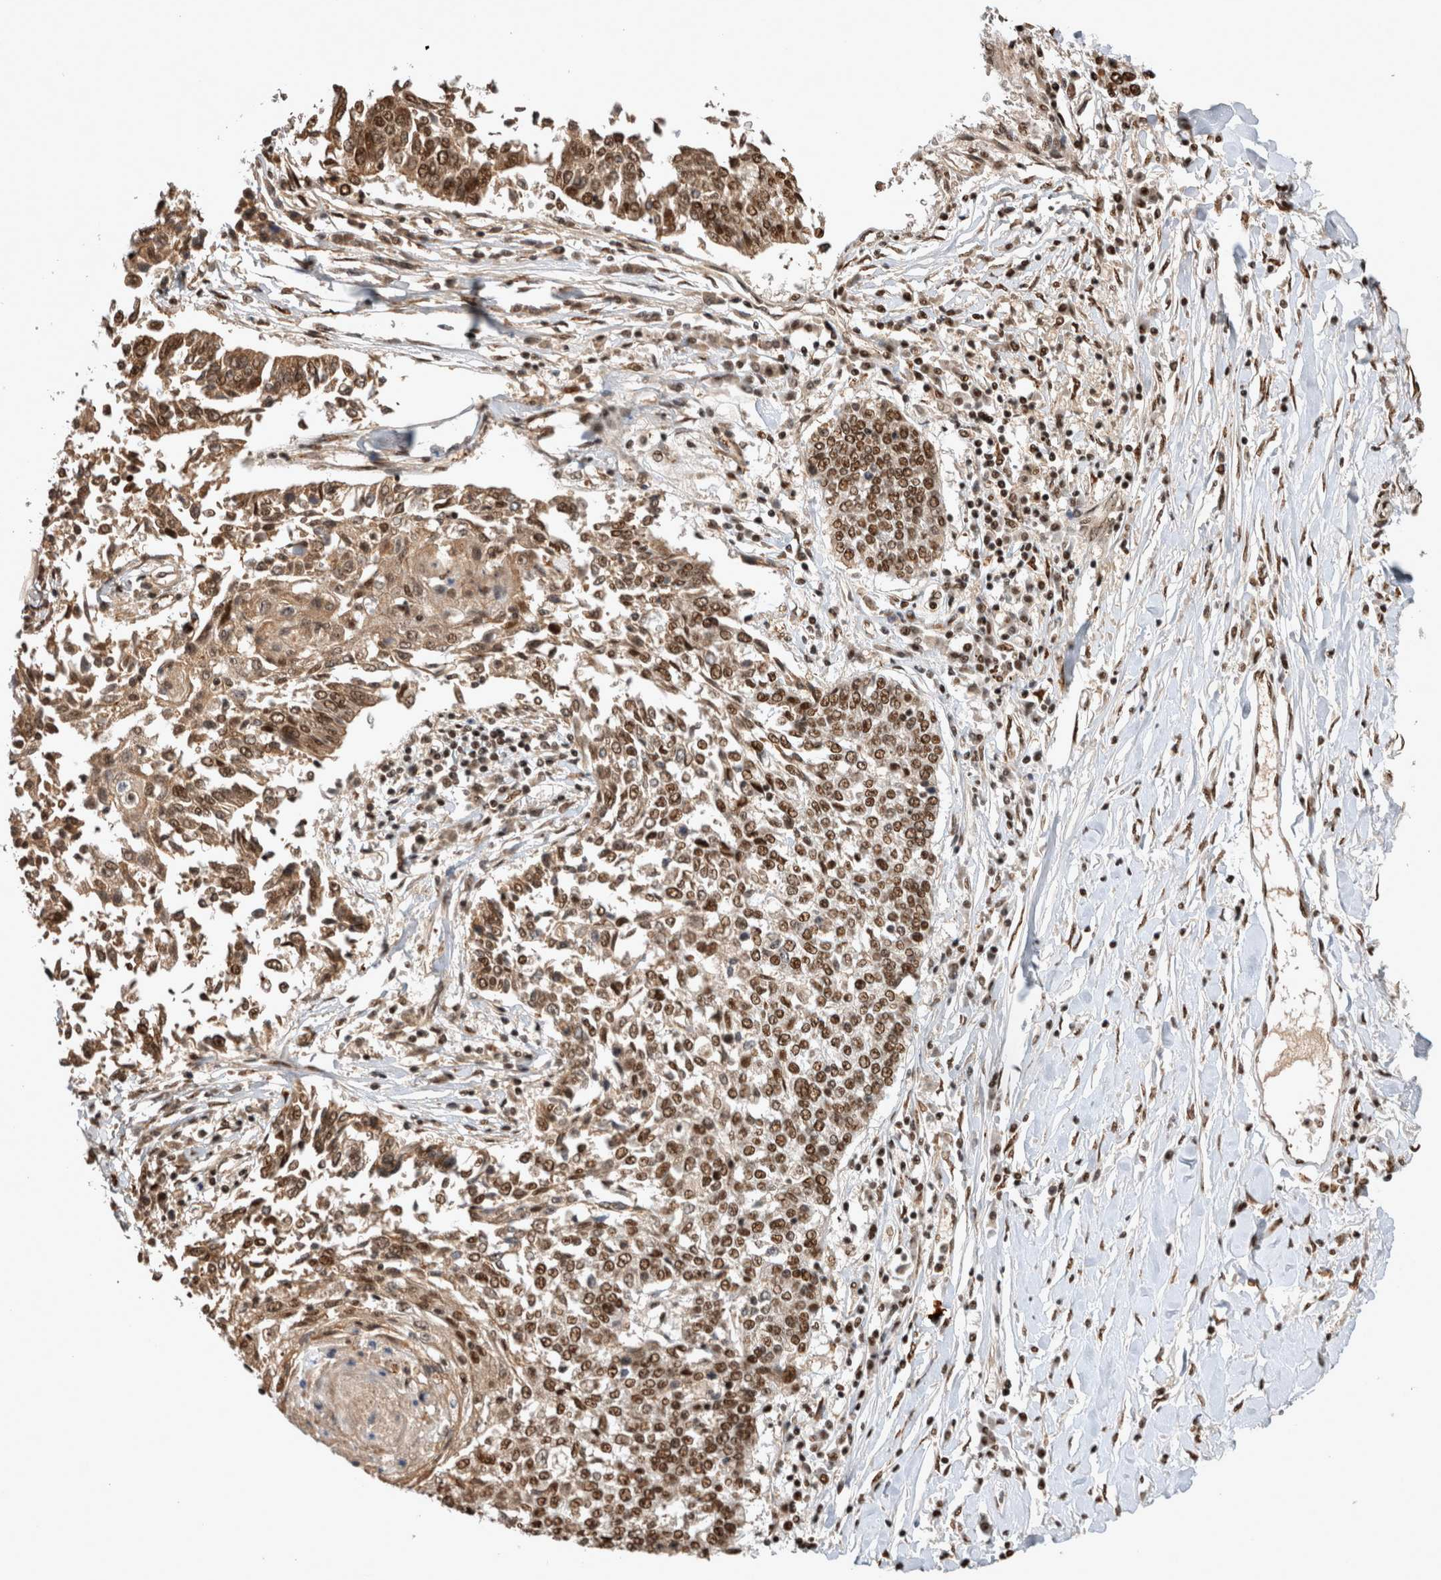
{"staining": {"intensity": "moderate", "quantity": ">75%", "location": "cytoplasmic/membranous,nuclear"}, "tissue": "lung cancer", "cell_type": "Tumor cells", "image_type": "cancer", "snomed": [{"axis": "morphology", "description": "Normal tissue, NOS"}, {"axis": "morphology", "description": "Squamous cell carcinoma, NOS"}, {"axis": "topography", "description": "Cartilage tissue"}, {"axis": "topography", "description": "Bronchus"}, {"axis": "topography", "description": "Lung"}, {"axis": "topography", "description": "Peripheral nerve tissue"}], "caption": "The image shows immunohistochemical staining of lung cancer. There is moderate cytoplasmic/membranous and nuclear expression is appreciated in about >75% of tumor cells.", "gene": "EYA2", "patient": {"sex": "female", "age": 49}}